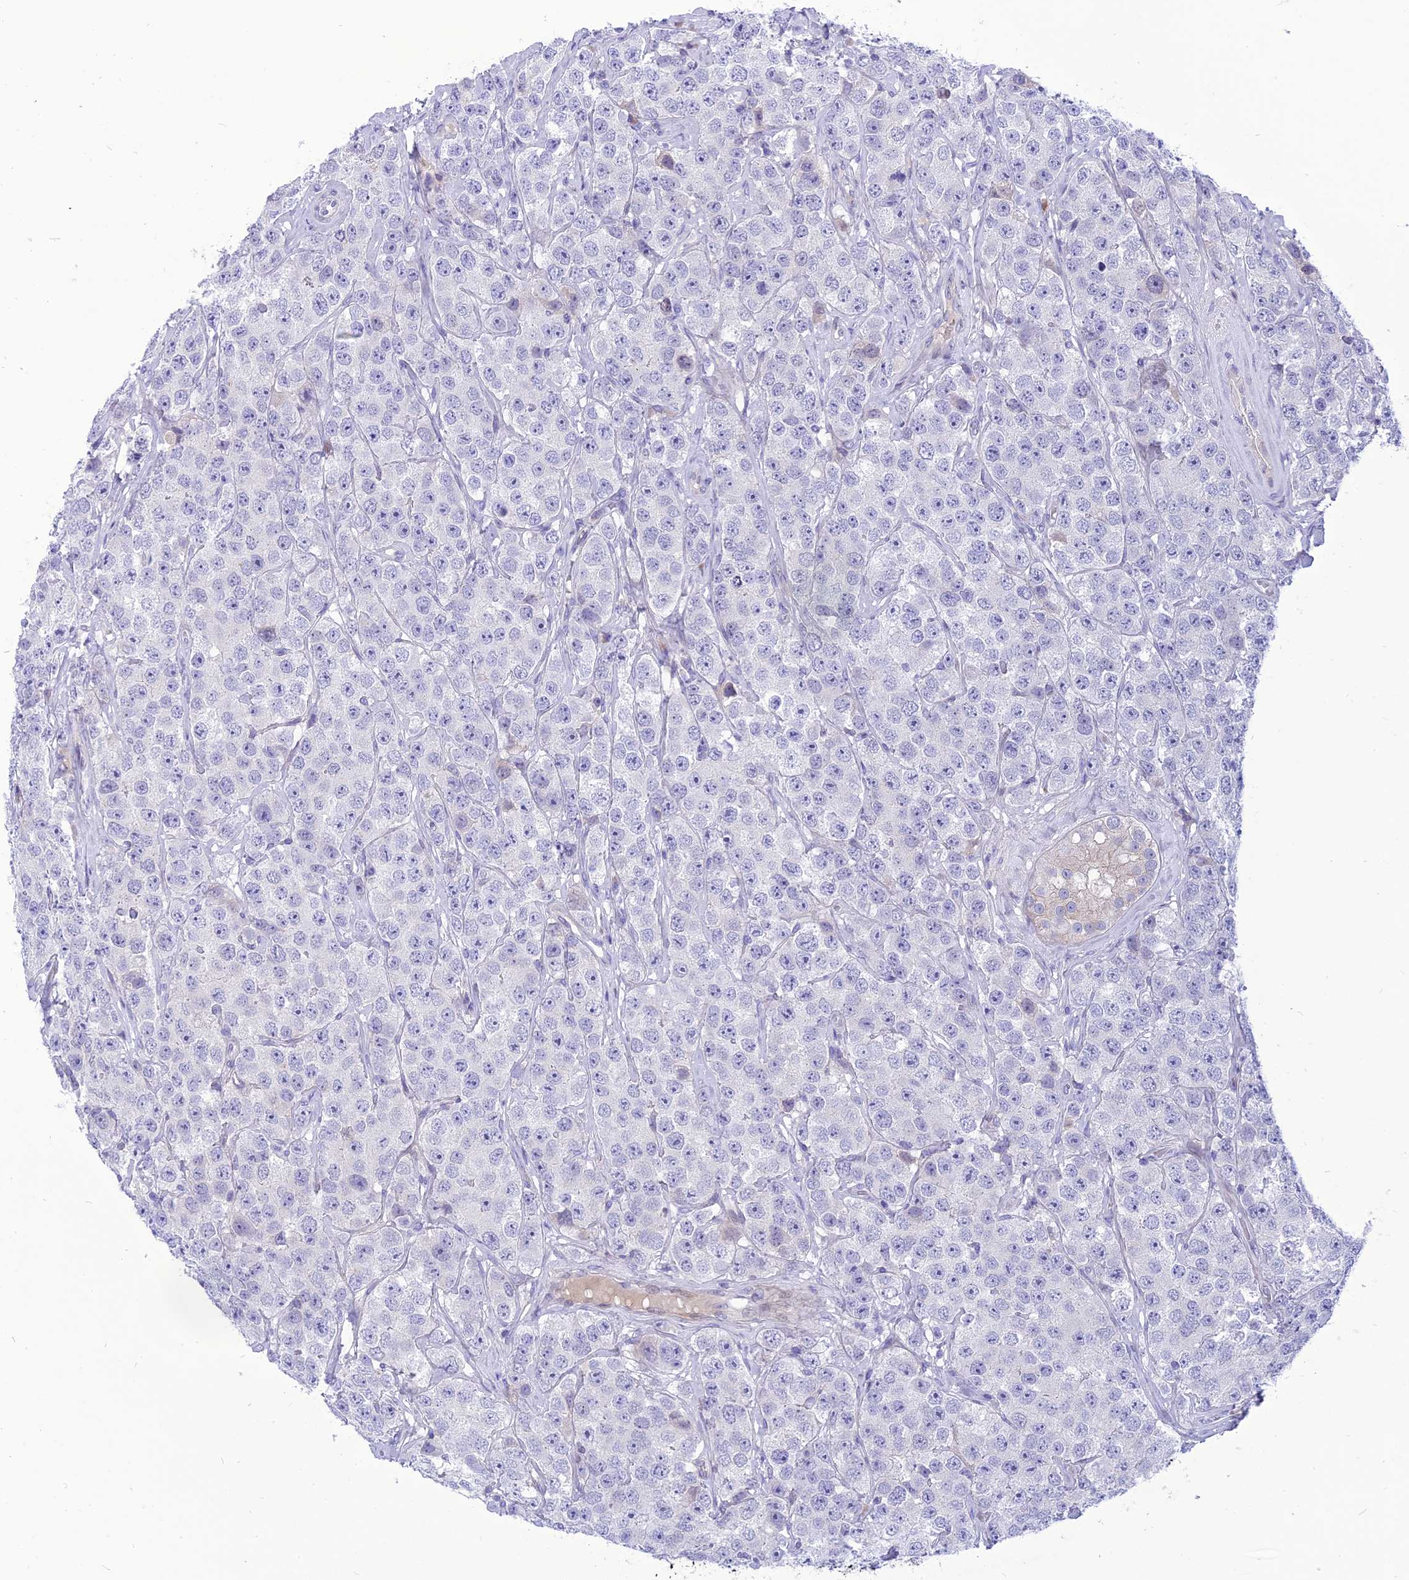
{"staining": {"intensity": "negative", "quantity": "none", "location": "none"}, "tissue": "testis cancer", "cell_type": "Tumor cells", "image_type": "cancer", "snomed": [{"axis": "morphology", "description": "Seminoma, NOS"}, {"axis": "topography", "description": "Testis"}], "caption": "There is no significant positivity in tumor cells of testis cancer.", "gene": "MBD3L1", "patient": {"sex": "male", "age": 28}}